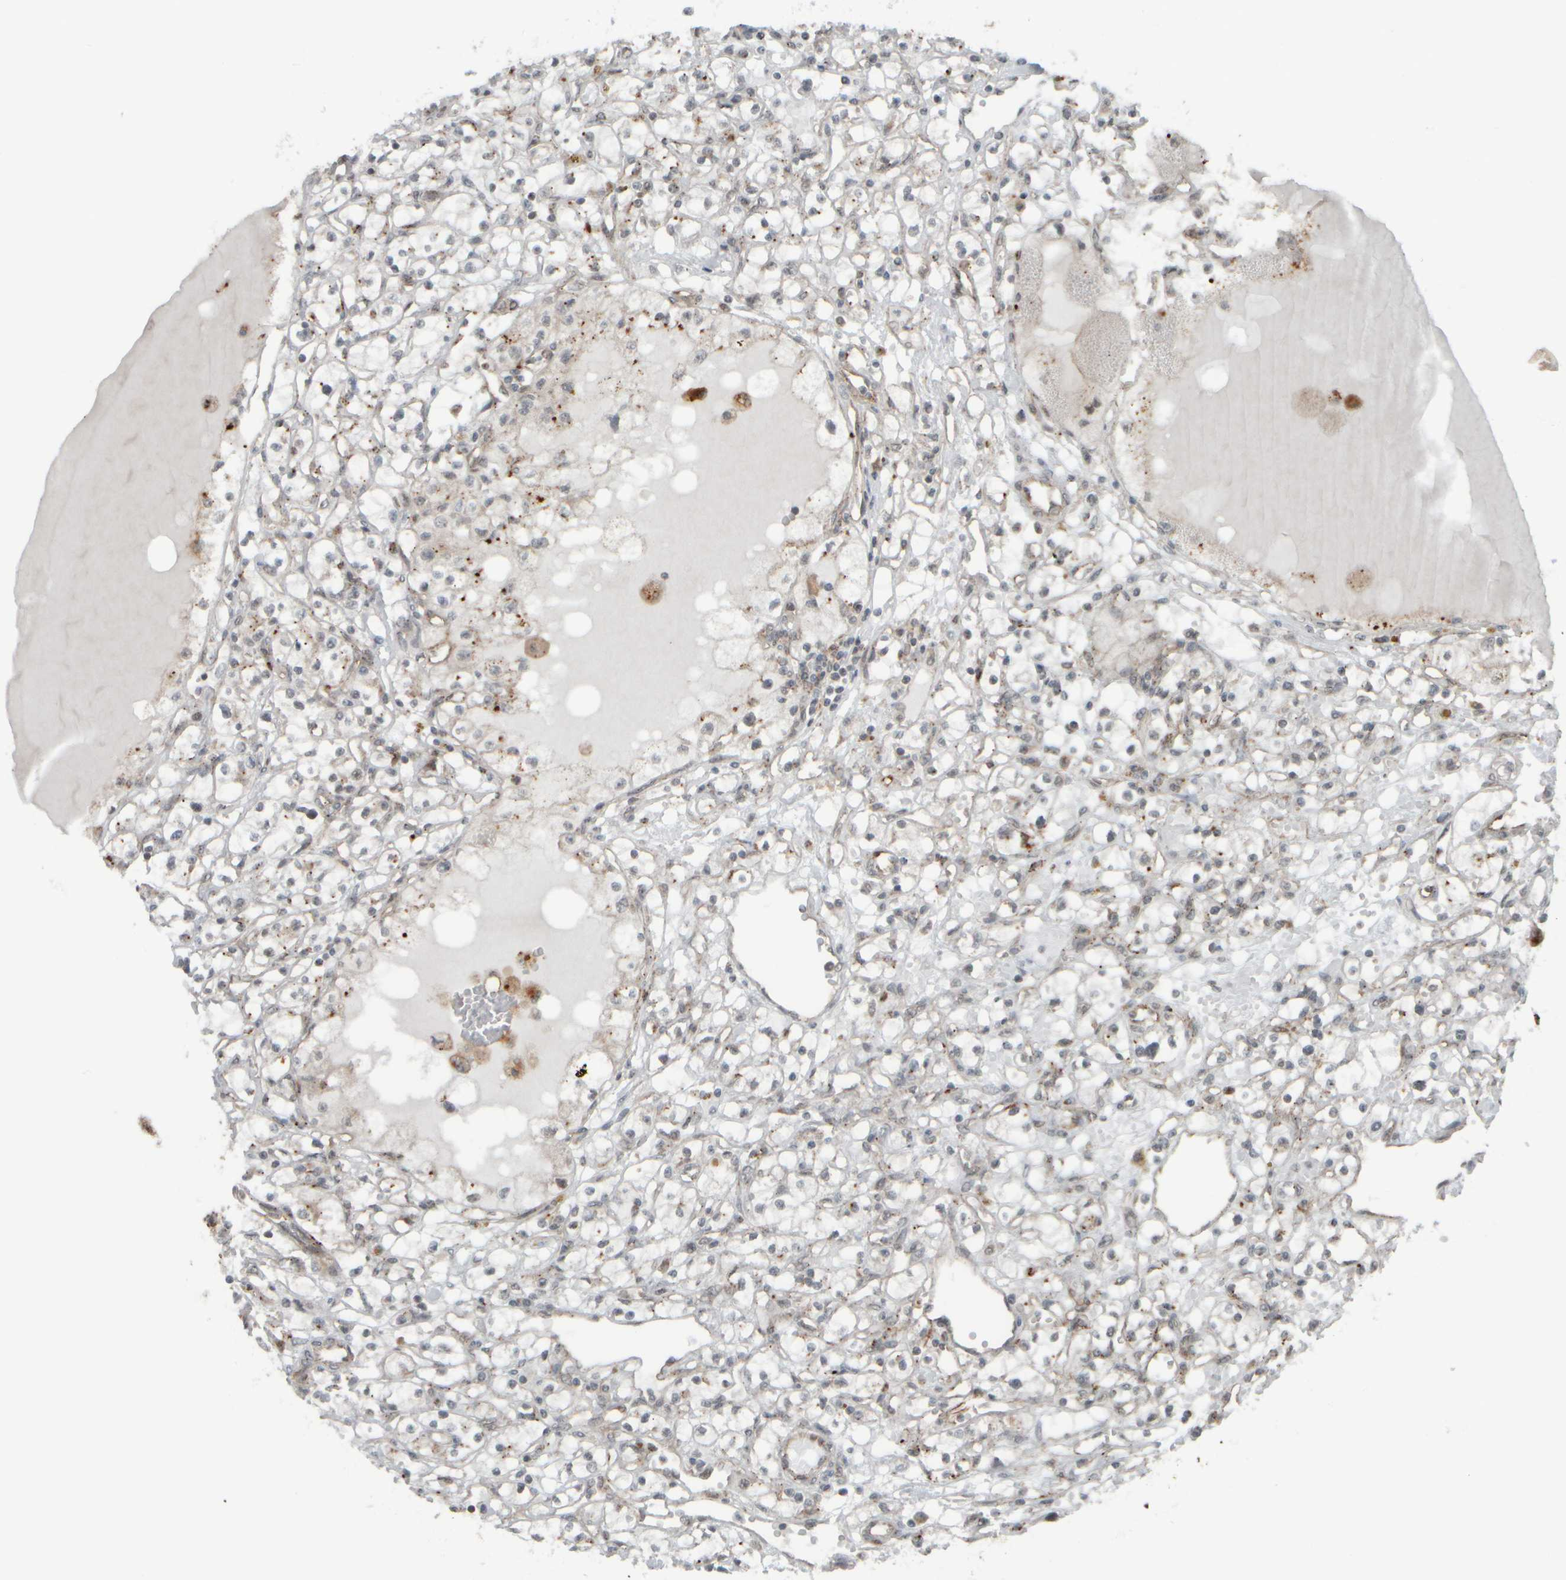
{"staining": {"intensity": "negative", "quantity": "none", "location": "none"}, "tissue": "renal cancer", "cell_type": "Tumor cells", "image_type": "cancer", "snomed": [{"axis": "morphology", "description": "Adenocarcinoma, NOS"}, {"axis": "topography", "description": "Kidney"}], "caption": "This is a histopathology image of immunohistochemistry (IHC) staining of renal cancer, which shows no staining in tumor cells. (DAB immunohistochemistry (IHC), high magnification).", "gene": "GIGYF1", "patient": {"sex": "male", "age": 56}}